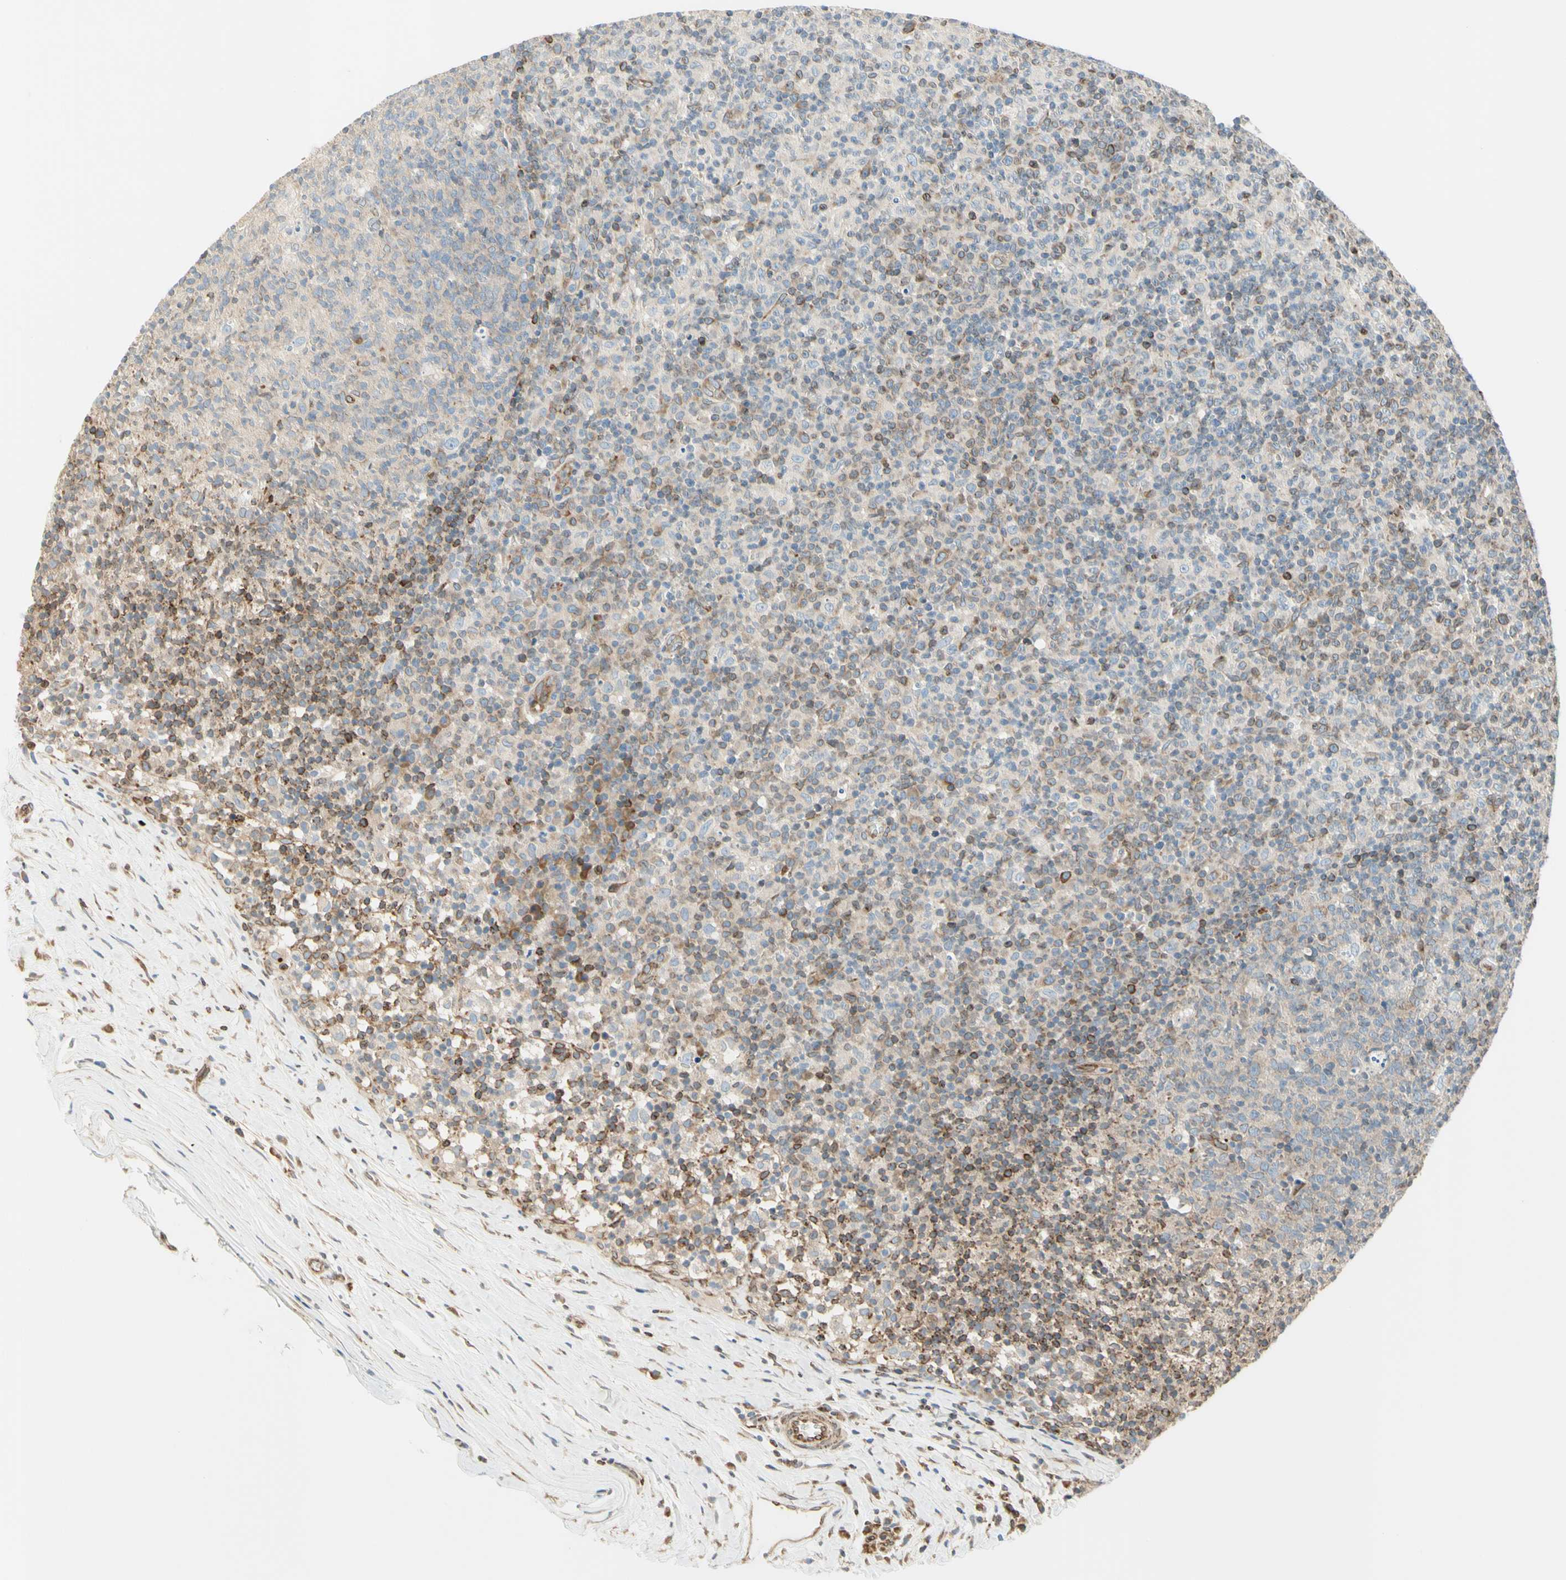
{"staining": {"intensity": "moderate", "quantity": "25%-75%", "location": "cytoplasmic/membranous"}, "tissue": "lymph node", "cell_type": "Germinal center cells", "image_type": "normal", "snomed": [{"axis": "morphology", "description": "Normal tissue, NOS"}, {"axis": "morphology", "description": "Inflammation, NOS"}, {"axis": "topography", "description": "Lymph node"}], "caption": "Moderate cytoplasmic/membranous positivity for a protein is identified in approximately 25%-75% of germinal center cells of normal lymph node using immunohistochemistry (IHC).", "gene": "TRAF2", "patient": {"sex": "male", "age": 55}}